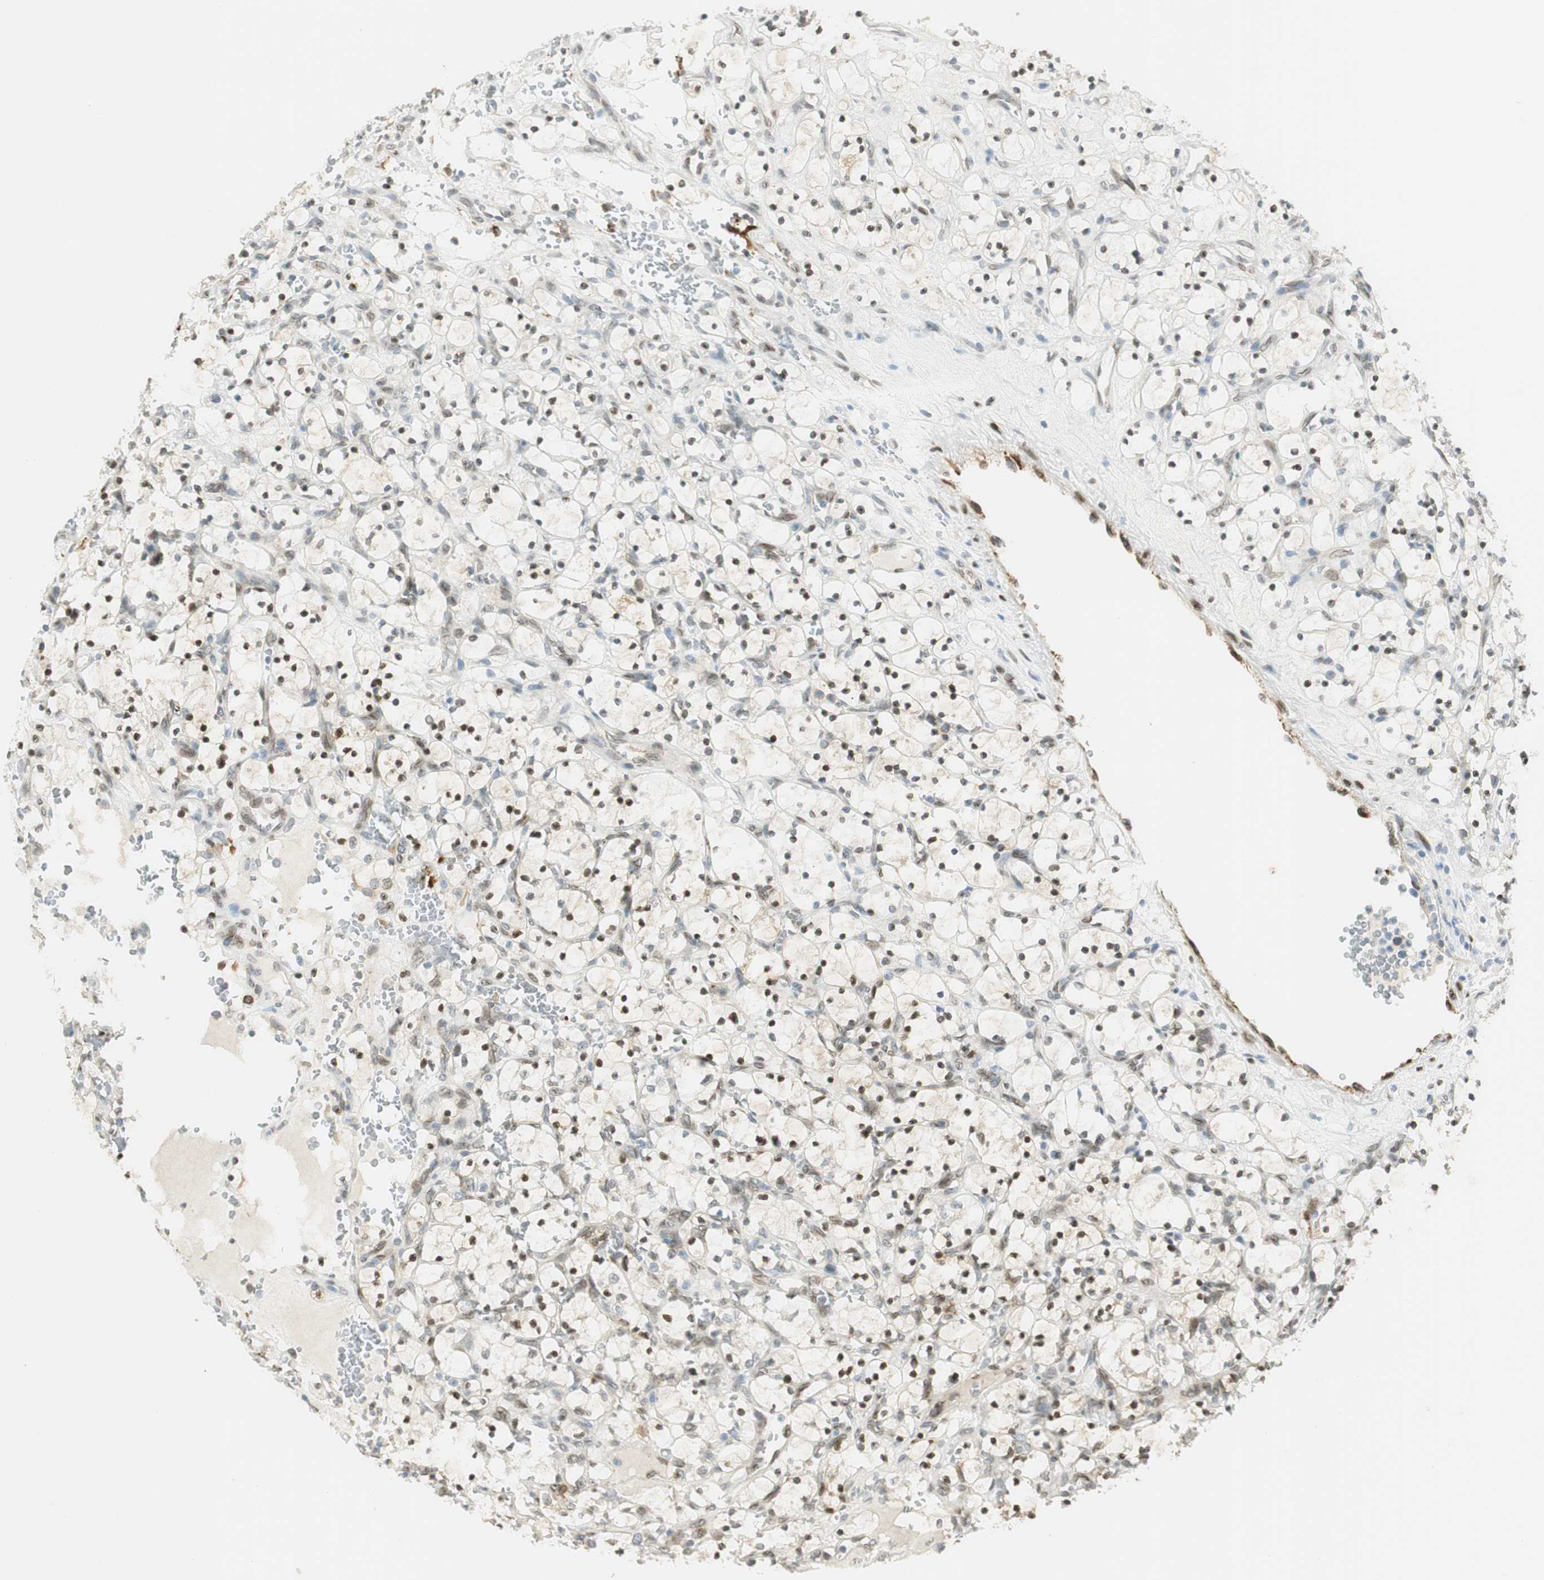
{"staining": {"intensity": "weak", "quantity": "25%-75%", "location": "nuclear"}, "tissue": "renal cancer", "cell_type": "Tumor cells", "image_type": "cancer", "snomed": [{"axis": "morphology", "description": "Adenocarcinoma, NOS"}, {"axis": "topography", "description": "Kidney"}], "caption": "A low amount of weak nuclear expression is present in about 25%-75% of tumor cells in renal cancer tissue.", "gene": "TMEM260", "patient": {"sex": "female", "age": 69}}